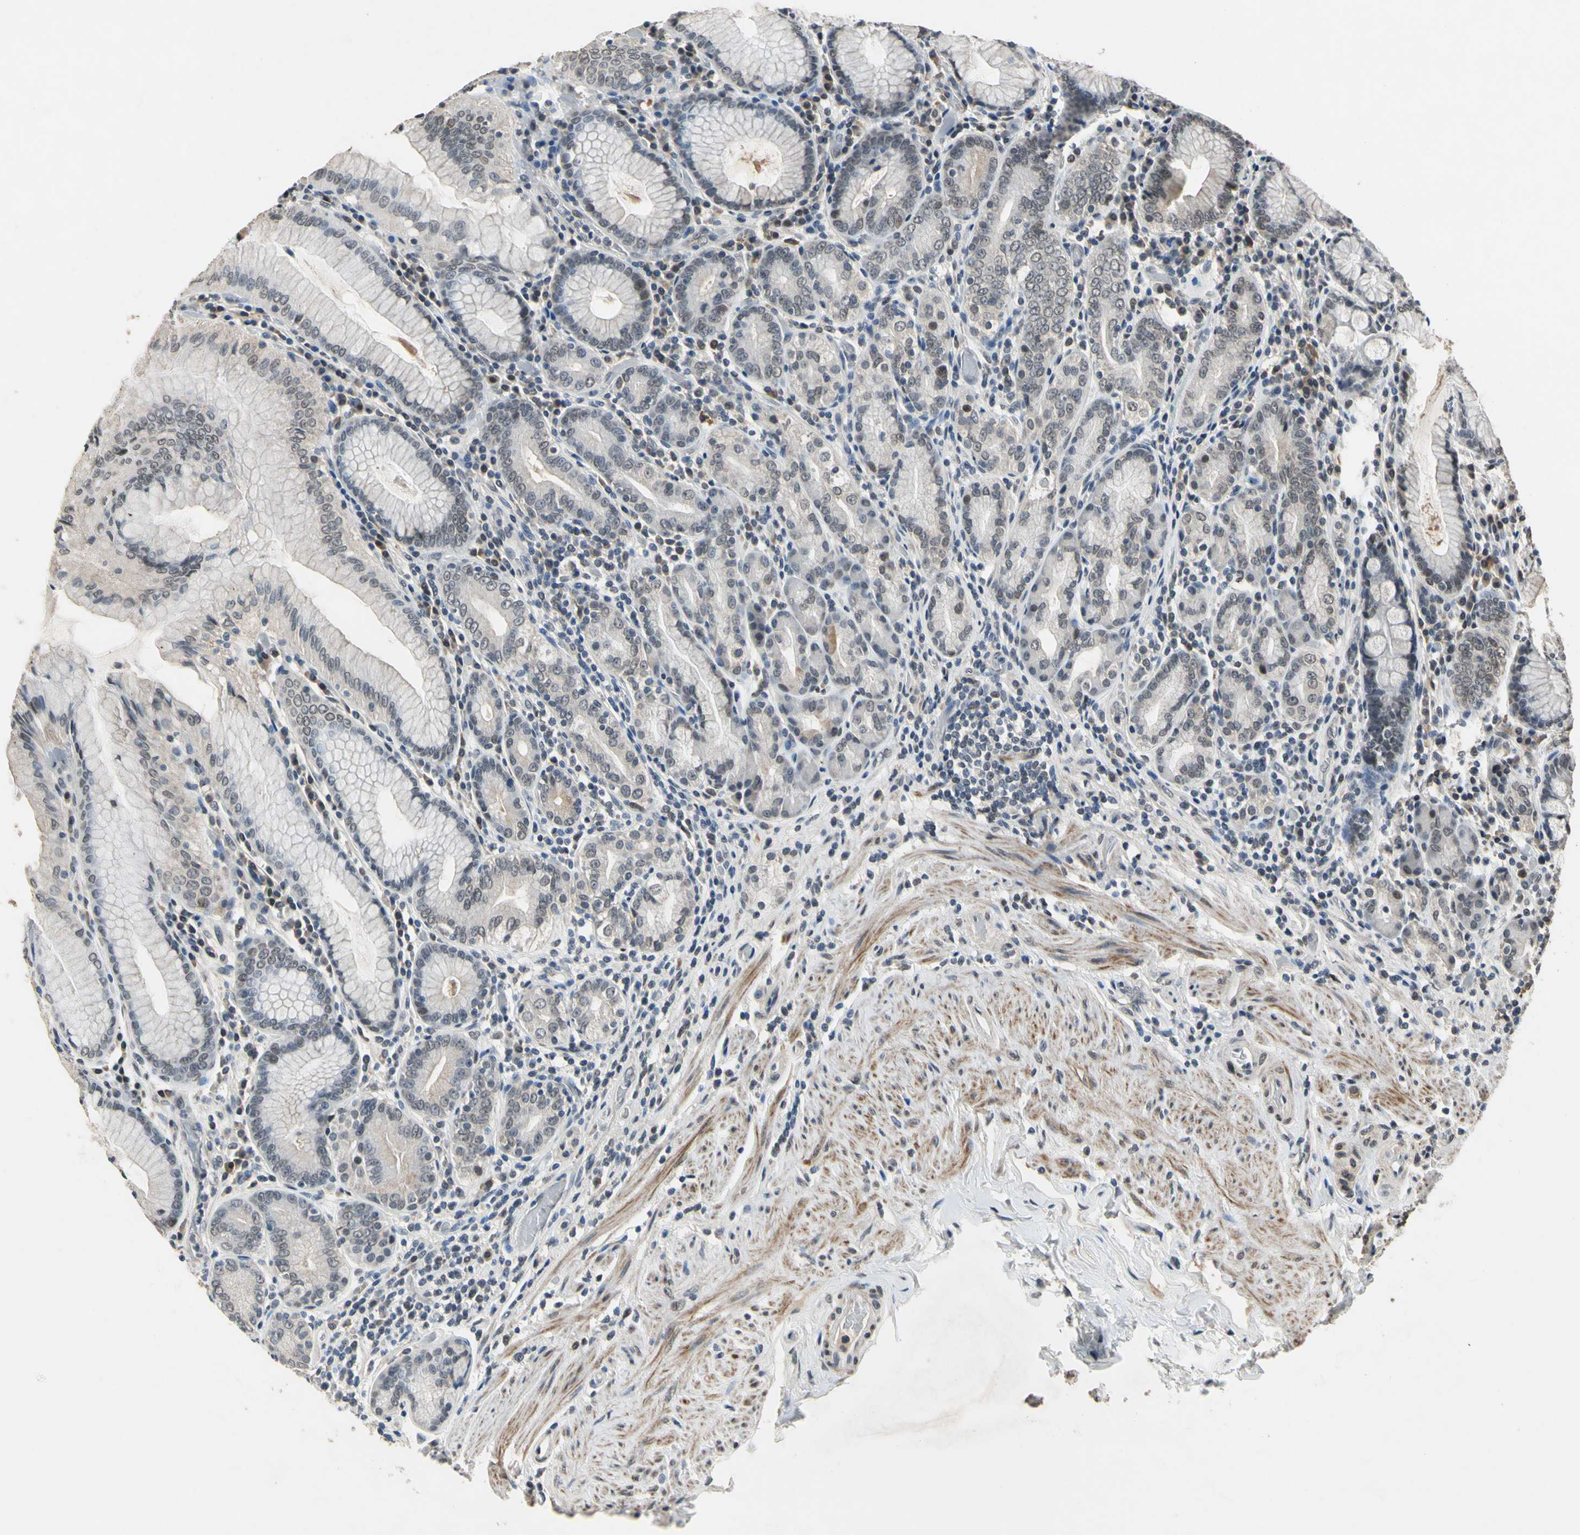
{"staining": {"intensity": "negative", "quantity": "none", "location": "none"}, "tissue": "stomach", "cell_type": "Glandular cells", "image_type": "normal", "snomed": [{"axis": "morphology", "description": "Normal tissue, NOS"}, {"axis": "topography", "description": "Stomach, lower"}], "caption": "This photomicrograph is of unremarkable stomach stained with IHC to label a protein in brown with the nuclei are counter-stained blue. There is no staining in glandular cells. The staining was performed using DAB to visualize the protein expression in brown, while the nuclei were stained in blue with hematoxylin (Magnification: 20x).", "gene": "ZNF174", "patient": {"sex": "female", "age": 76}}